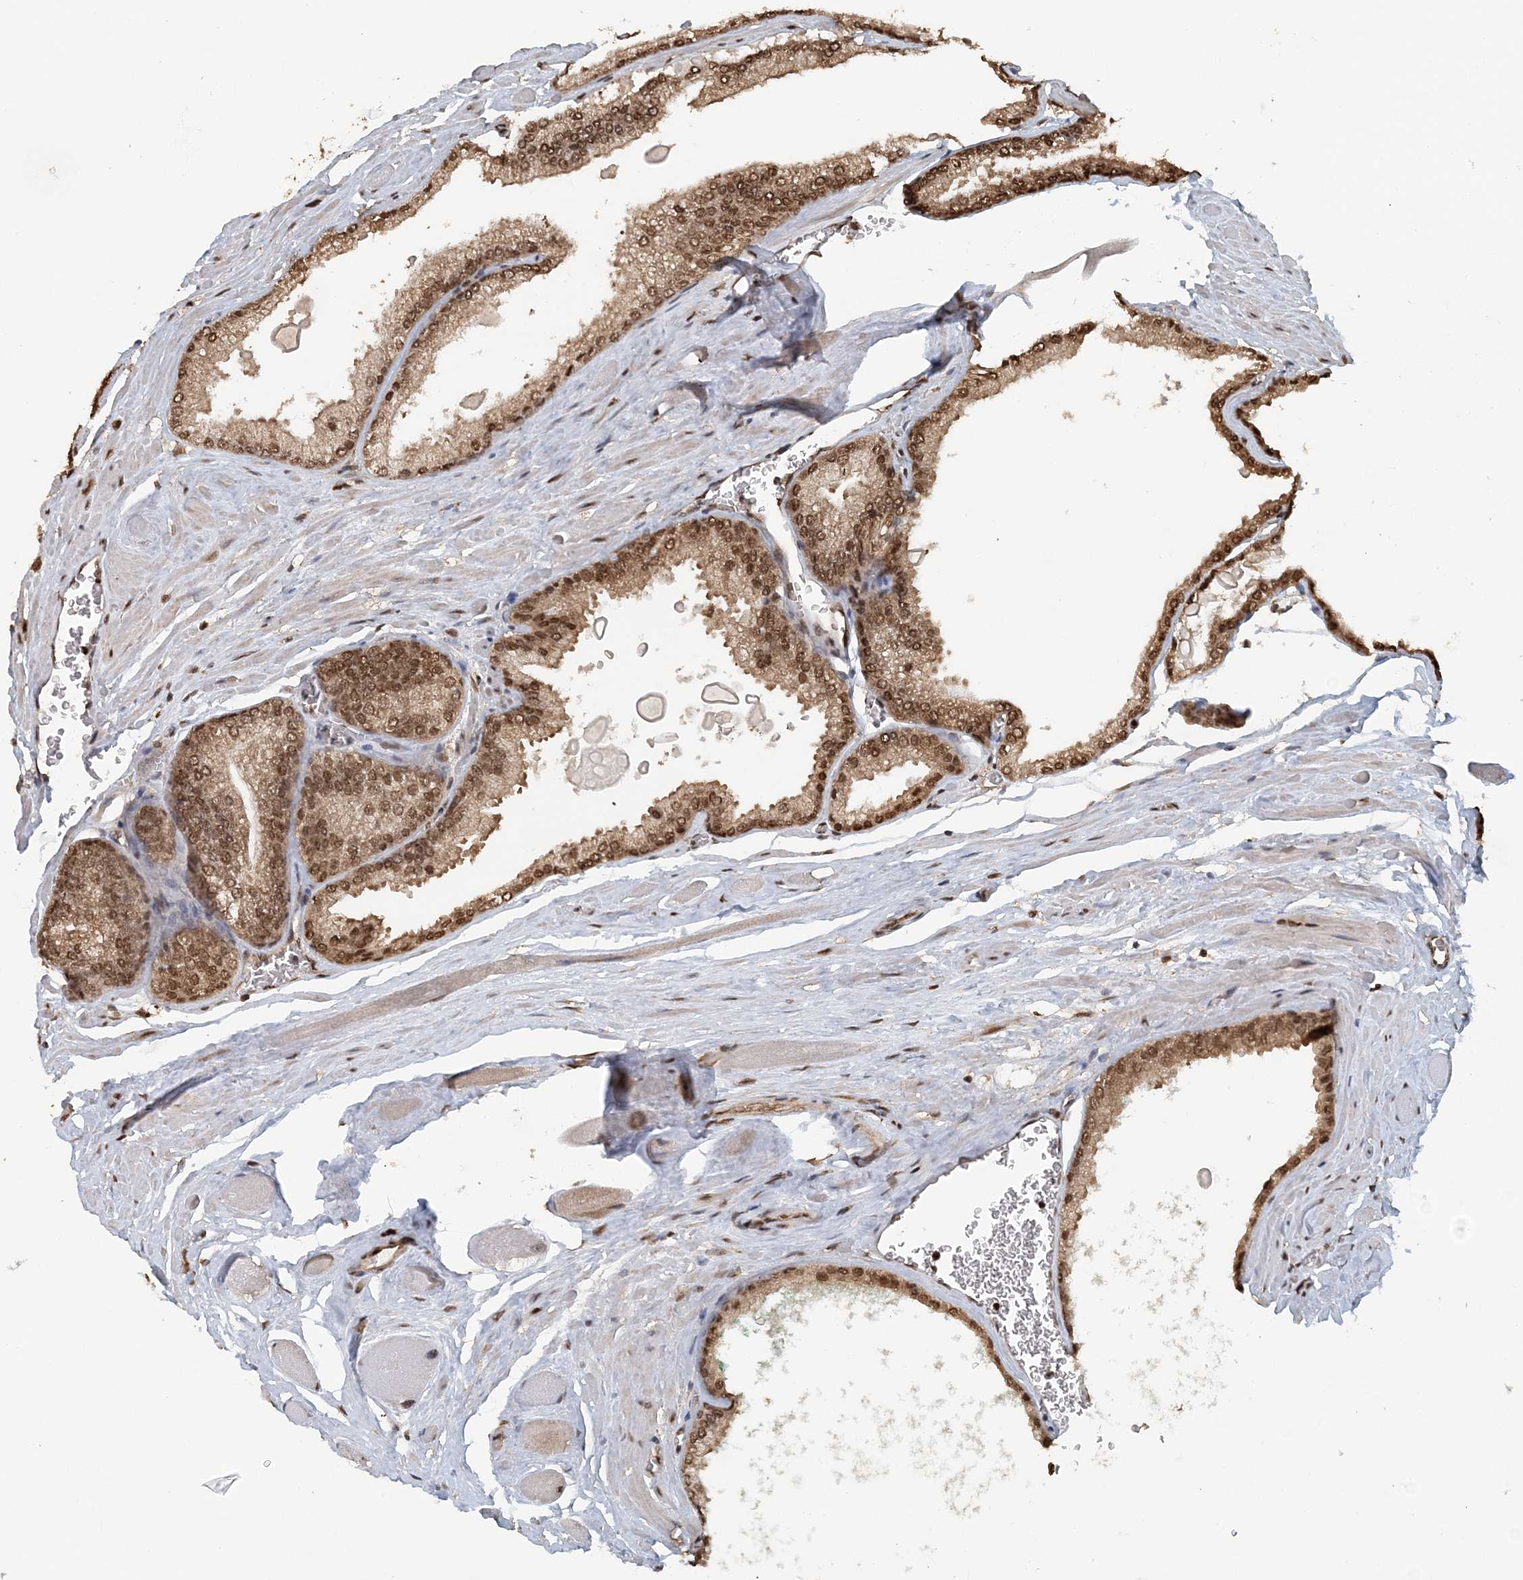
{"staining": {"intensity": "moderate", "quantity": ">75%", "location": "cytoplasmic/membranous,nuclear"}, "tissue": "prostate cancer", "cell_type": "Tumor cells", "image_type": "cancer", "snomed": [{"axis": "morphology", "description": "Adenocarcinoma, Low grade"}, {"axis": "topography", "description": "Prostate"}], "caption": "Immunohistochemical staining of human low-grade adenocarcinoma (prostate) exhibits moderate cytoplasmic/membranous and nuclear protein staining in approximately >75% of tumor cells.", "gene": "ARHGAP35", "patient": {"sex": "male", "age": 59}}